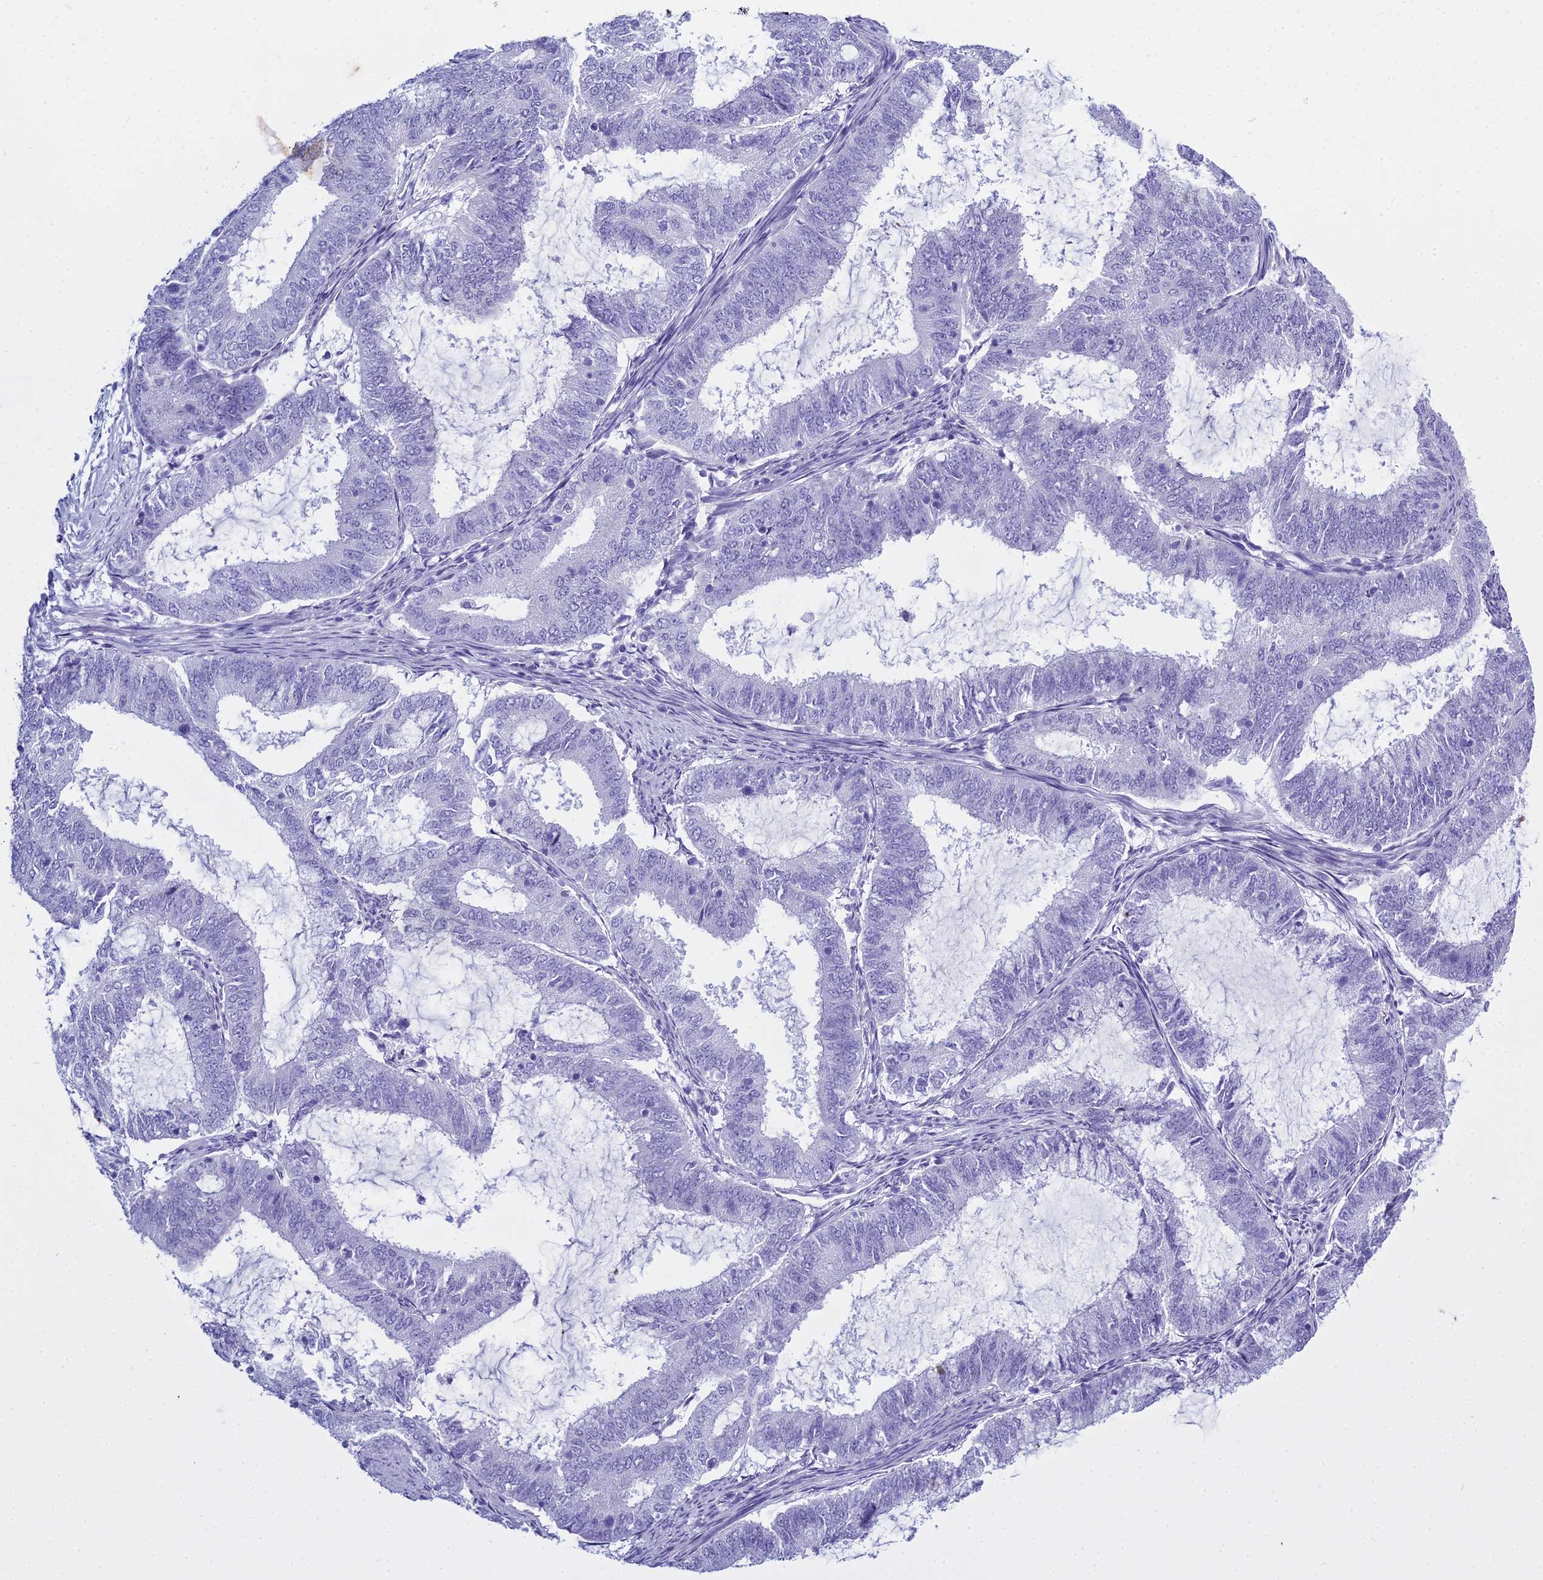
{"staining": {"intensity": "negative", "quantity": "none", "location": "none"}, "tissue": "endometrial cancer", "cell_type": "Tumor cells", "image_type": "cancer", "snomed": [{"axis": "morphology", "description": "Adenocarcinoma, NOS"}, {"axis": "topography", "description": "Endometrium"}], "caption": "A high-resolution micrograph shows immunohistochemistry (IHC) staining of endometrial adenocarcinoma, which shows no significant staining in tumor cells. (DAB (3,3'-diaminobenzidine) immunohistochemistry with hematoxylin counter stain).", "gene": "HMGB4", "patient": {"sex": "female", "age": 51}}